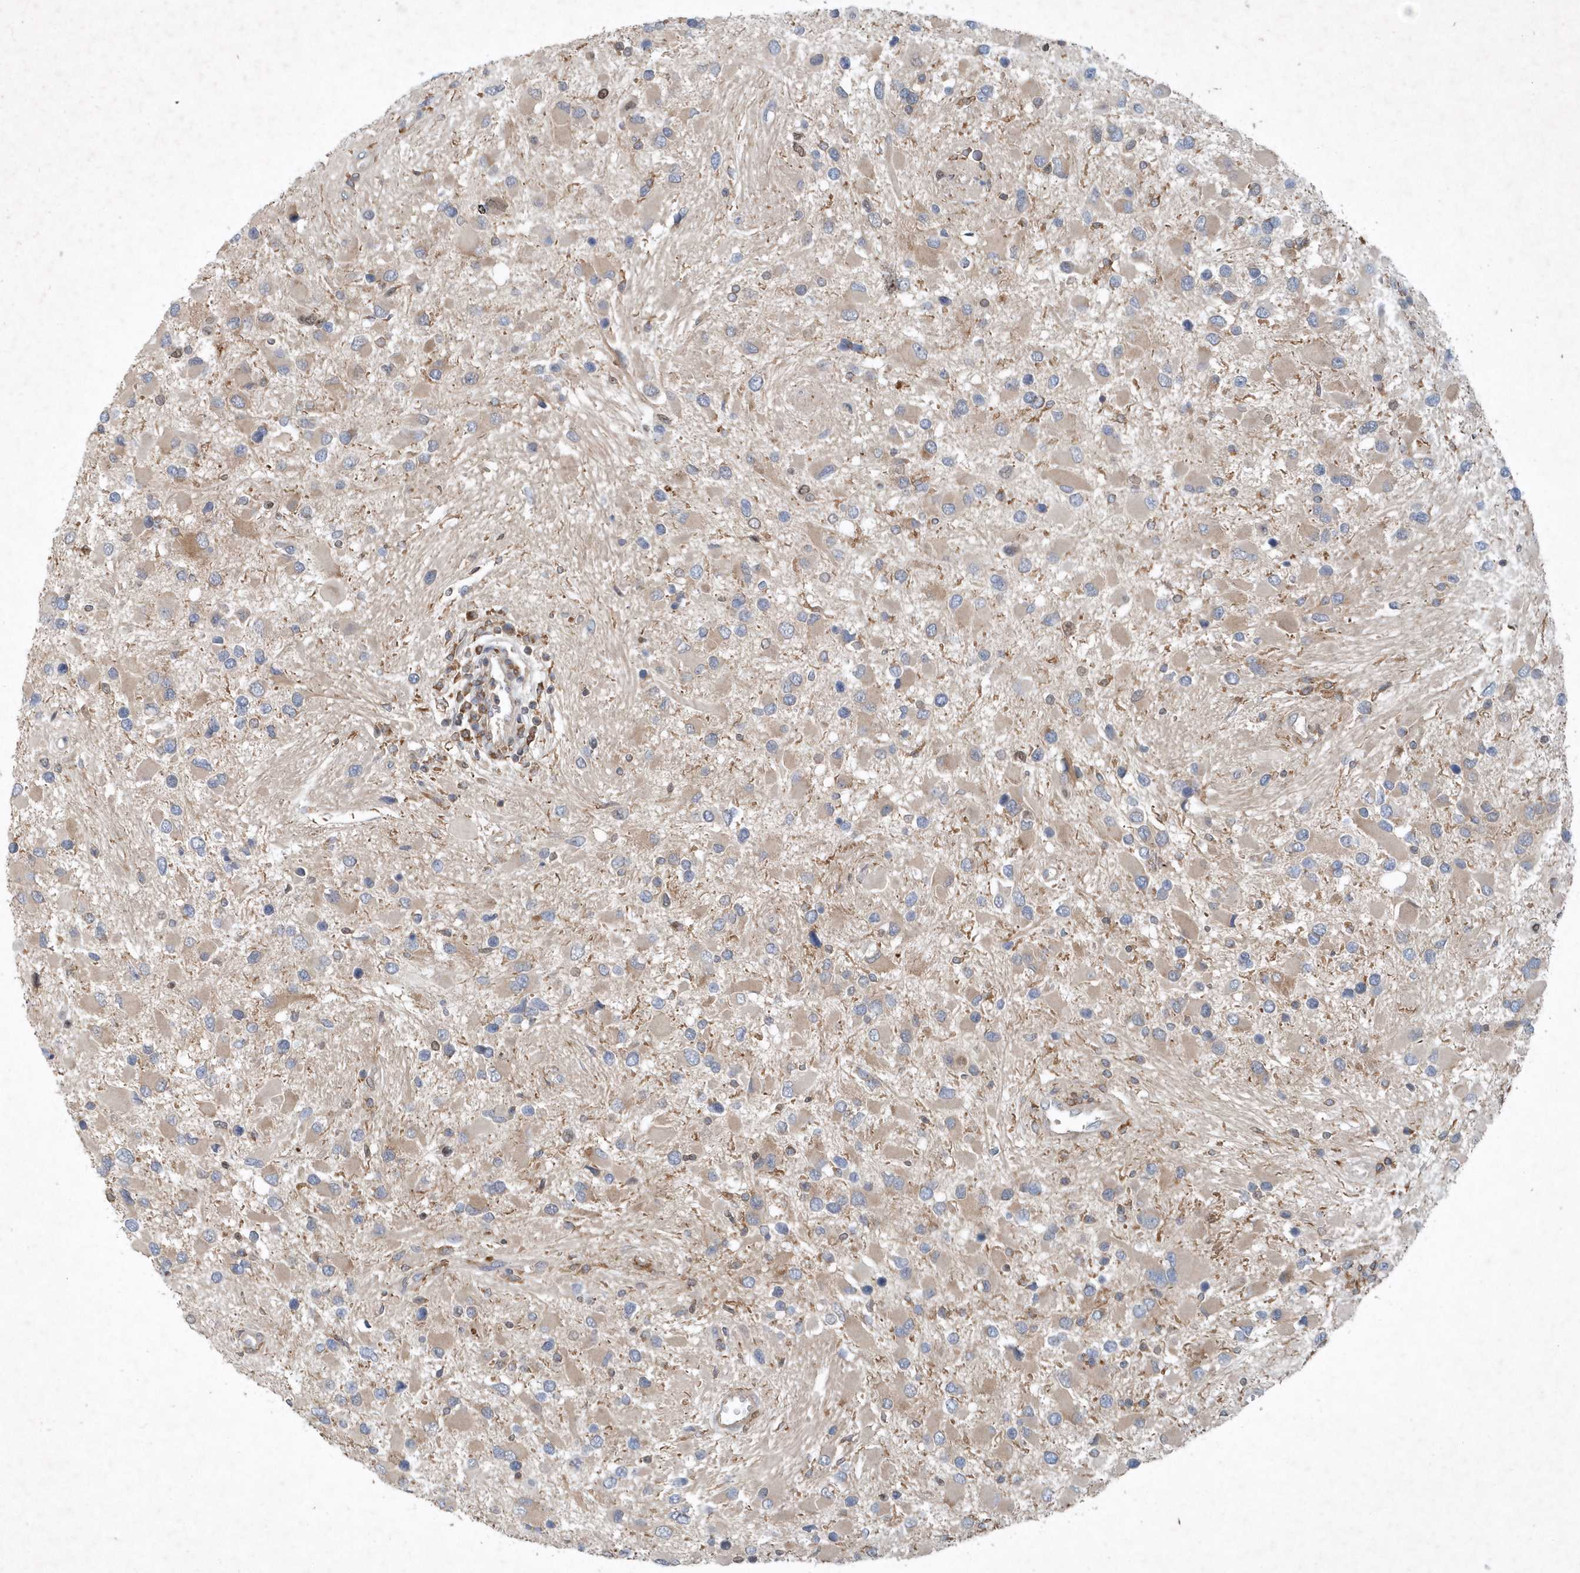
{"staining": {"intensity": "negative", "quantity": "none", "location": "none"}, "tissue": "glioma", "cell_type": "Tumor cells", "image_type": "cancer", "snomed": [{"axis": "morphology", "description": "Glioma, malignant, High grade"}, {"axis": "topography", "description": "Brain"}], "caption": "High magnification brightfield microscopy of malignant glioma (high-grade) stained with DAB (brown) and counterstained with hematoxylin (blue): tumor cells show no significant positivity.", "gene": "P2RY10", "patient": {"sex": "male", "age": 53}}